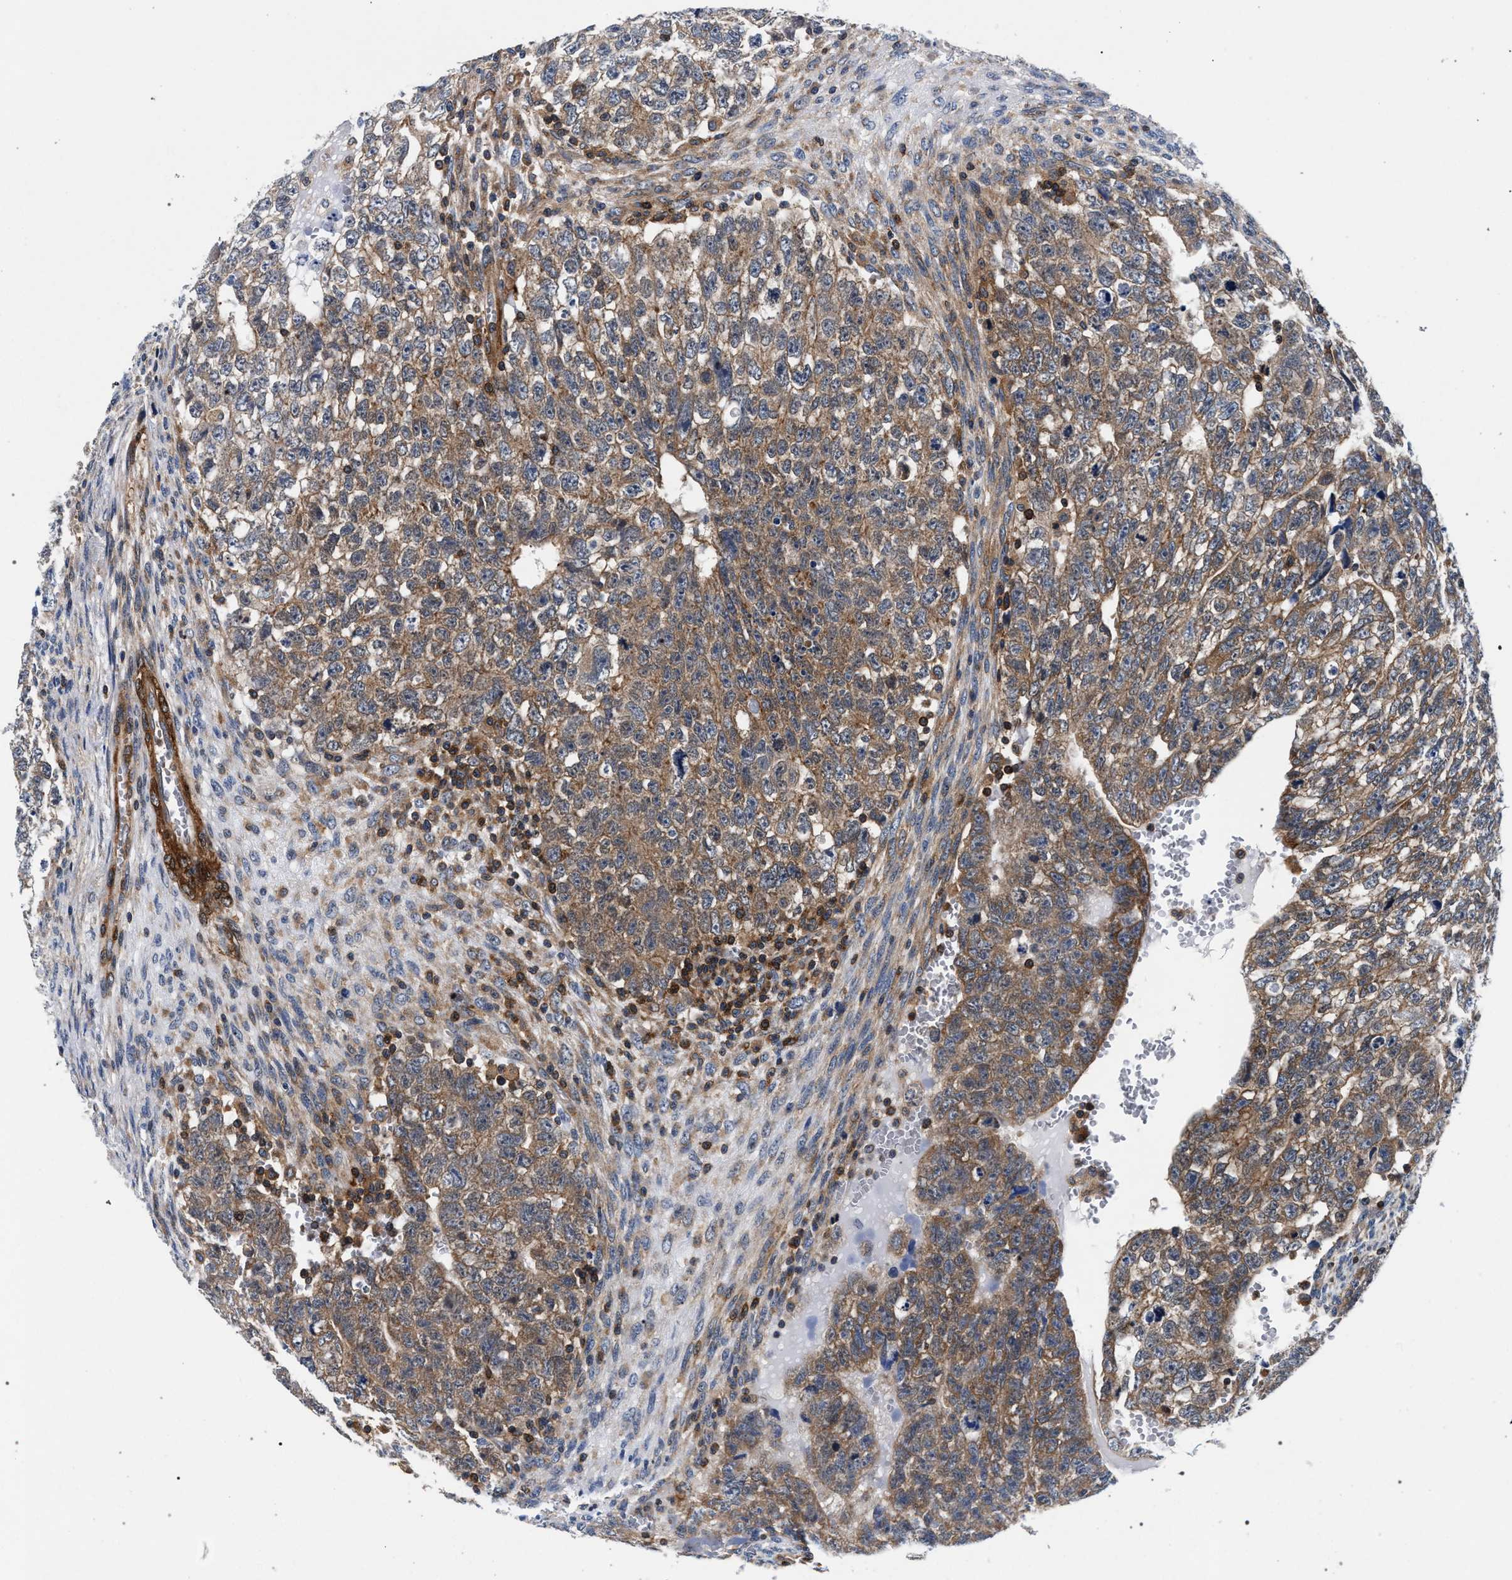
{"staining": {"intensity": "moderate", "quantity": ">75%", "location": "cytoplasmic/membranous"}, "tissue": "testis cancer", "cell_type": "Tumor cells", "image_type": "cancer", "snomed": [{"axis": "morphology", "description": "Seminoma, NOS"}, {"axis": "morphology", "description": "Carcinoma, Embryonal, NOS"}, {"axis": "topography", "description": "Testis"}], "caption": "This image exhibits testis seminoma stained with IHC to label a protein in brown. The cytoplasmic/membranous of tumor cells show moderate positivity for the protein. Nuclei are counter-stained blue.", "gene": "LASP1", "patient": {"sex": "male", "age": 38}}